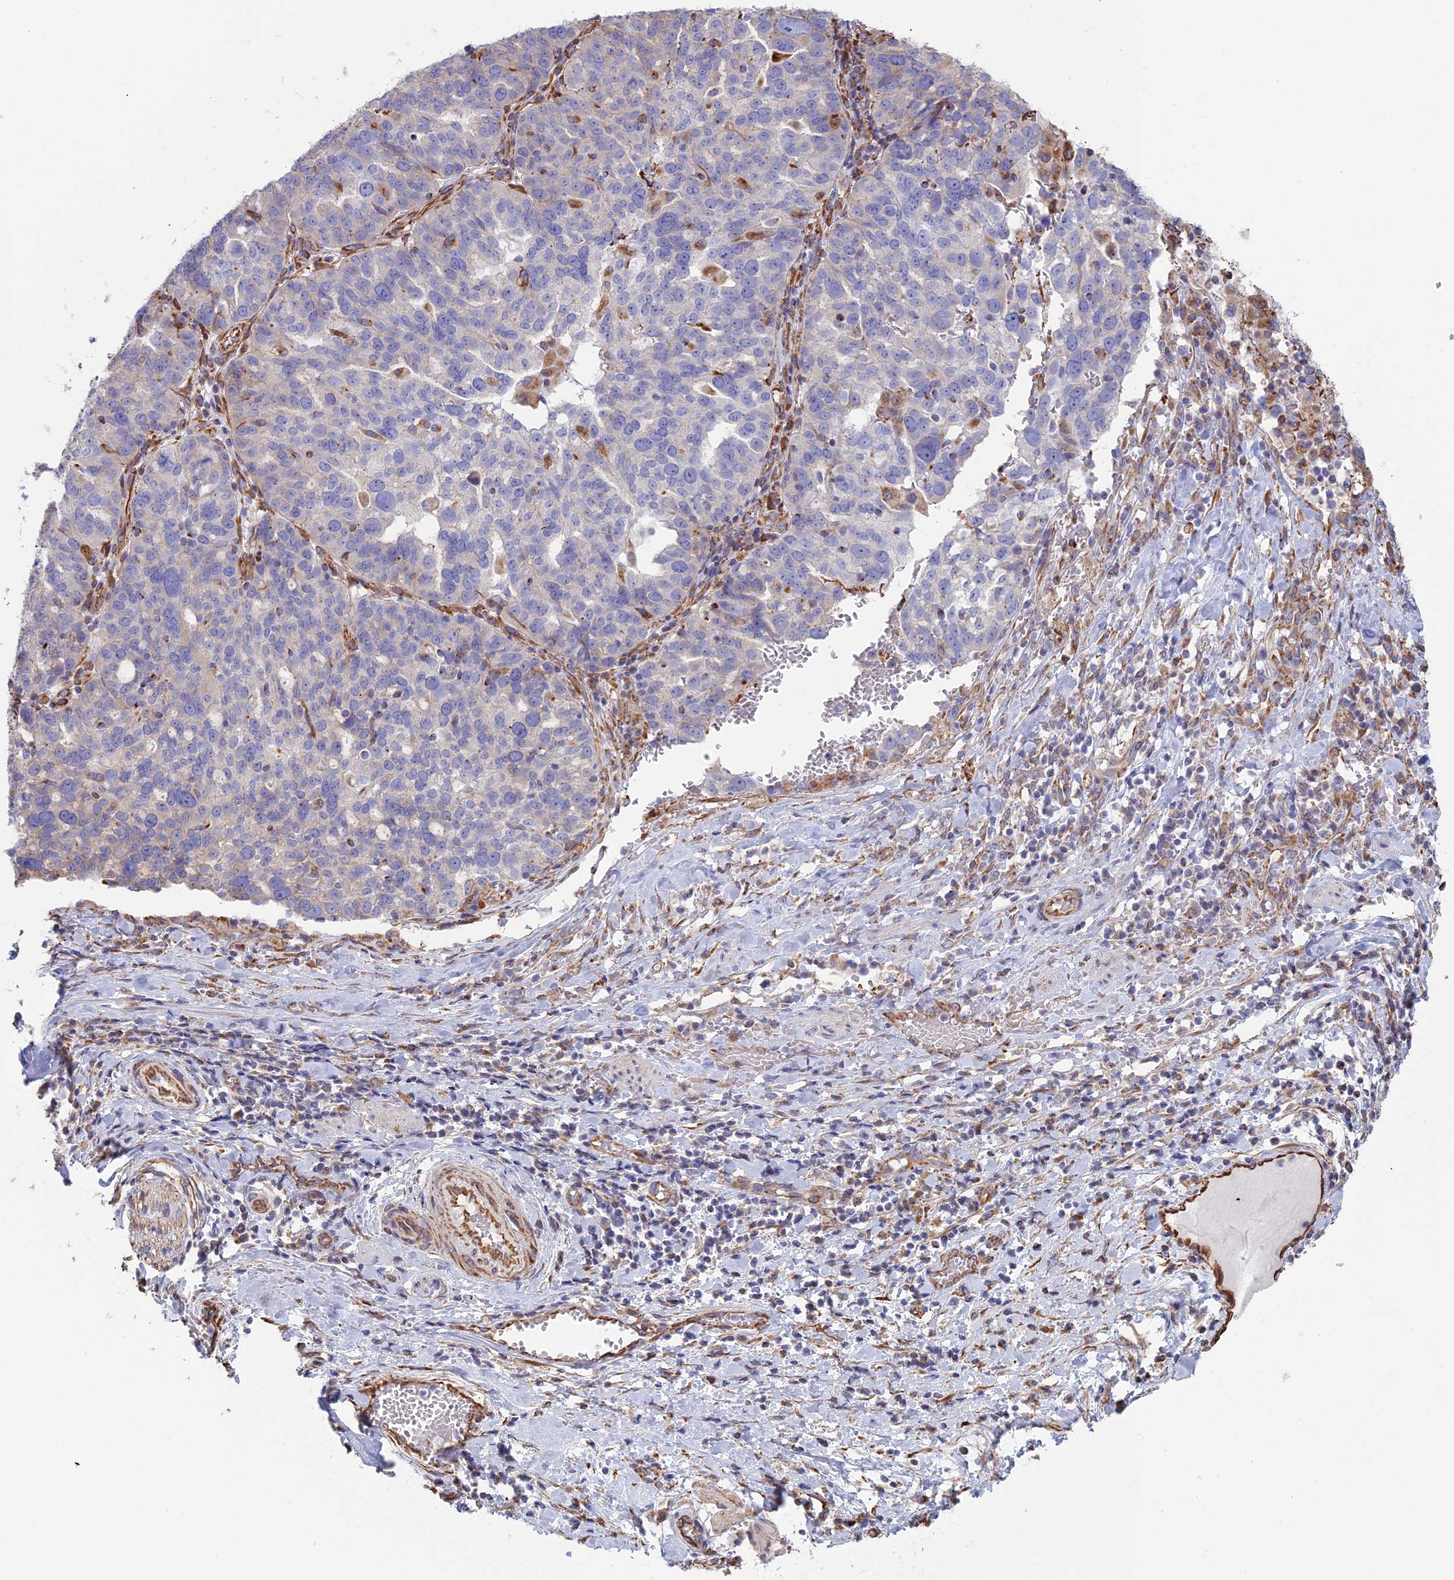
{"staining": {"intensity": "negative", "quantity": "none", "location": "none"}, "tissue": "ovarian cancer", "cell_type": "Tumor cells", "image_type": "cancer", "snomed": [{"axis": "morphology", "description": "Cystadenocarcinoma, serous, NOS"}, {"axis": "topography", "description": "Ovary"}], "caption": "Human serous cystadenocarcinoma (ovarian) stained for a protein using immunohistochemistry exhibits no staining in tumor cells.", "gene": "CLVS2", "patient": {"sex": "female", "age": 59}}